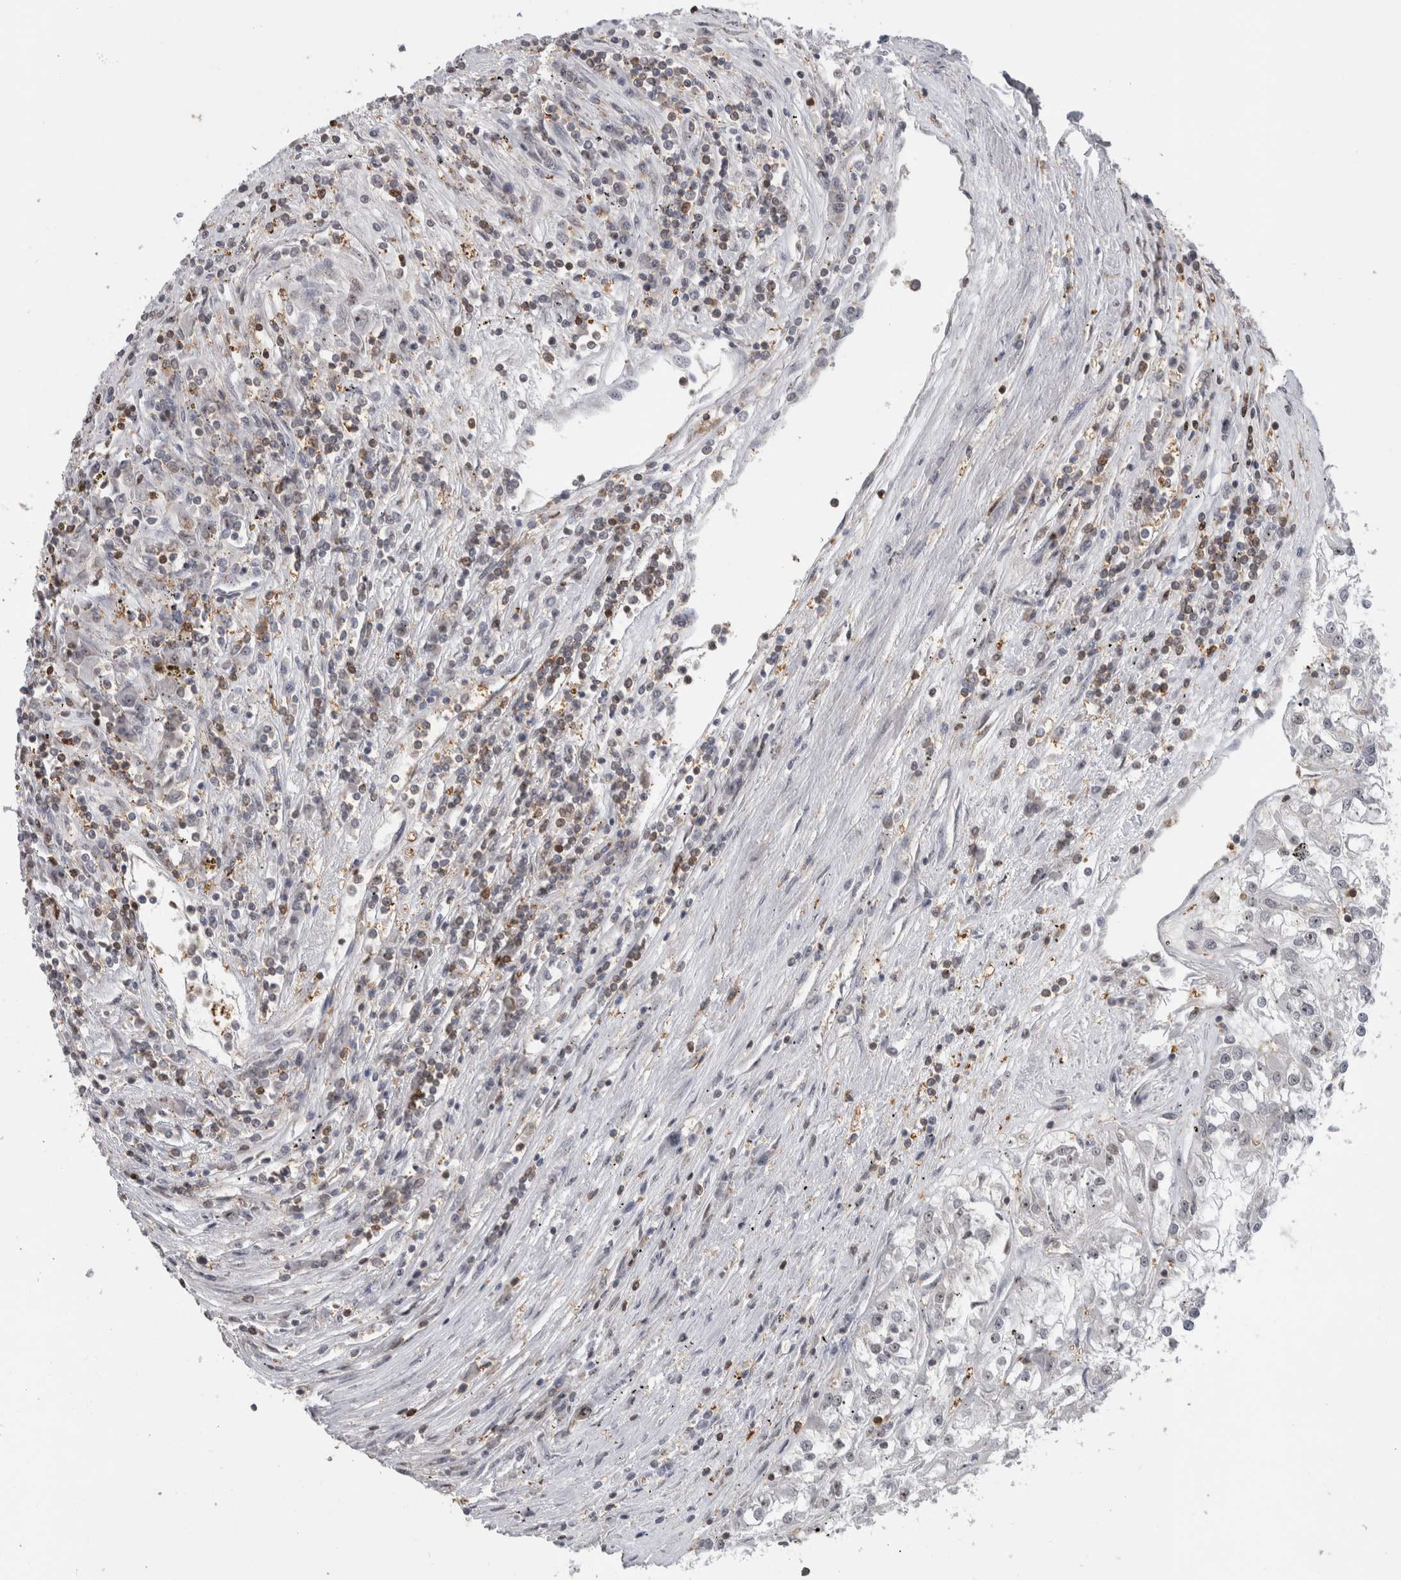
{"staining": {"intensity": "moderate", "quantity": "<25%", "location": "nuclear"}, "tissue": "renal cancer", "cell_type": "Tumor cells", "image_type": "cancer", "snomed": [{"axis": "morphology", "description": "Adenocarcinoma, NOS"}, {"axis": "topography", "description": "Kidney"}], "caption": "Protein expression analysis of human adenocarcinoma (renal) reveals moderate nuclear expression in about <25% of tumor cells.", "gene": "TDRD7", "patient": {"sex": "female", "age": 52}}